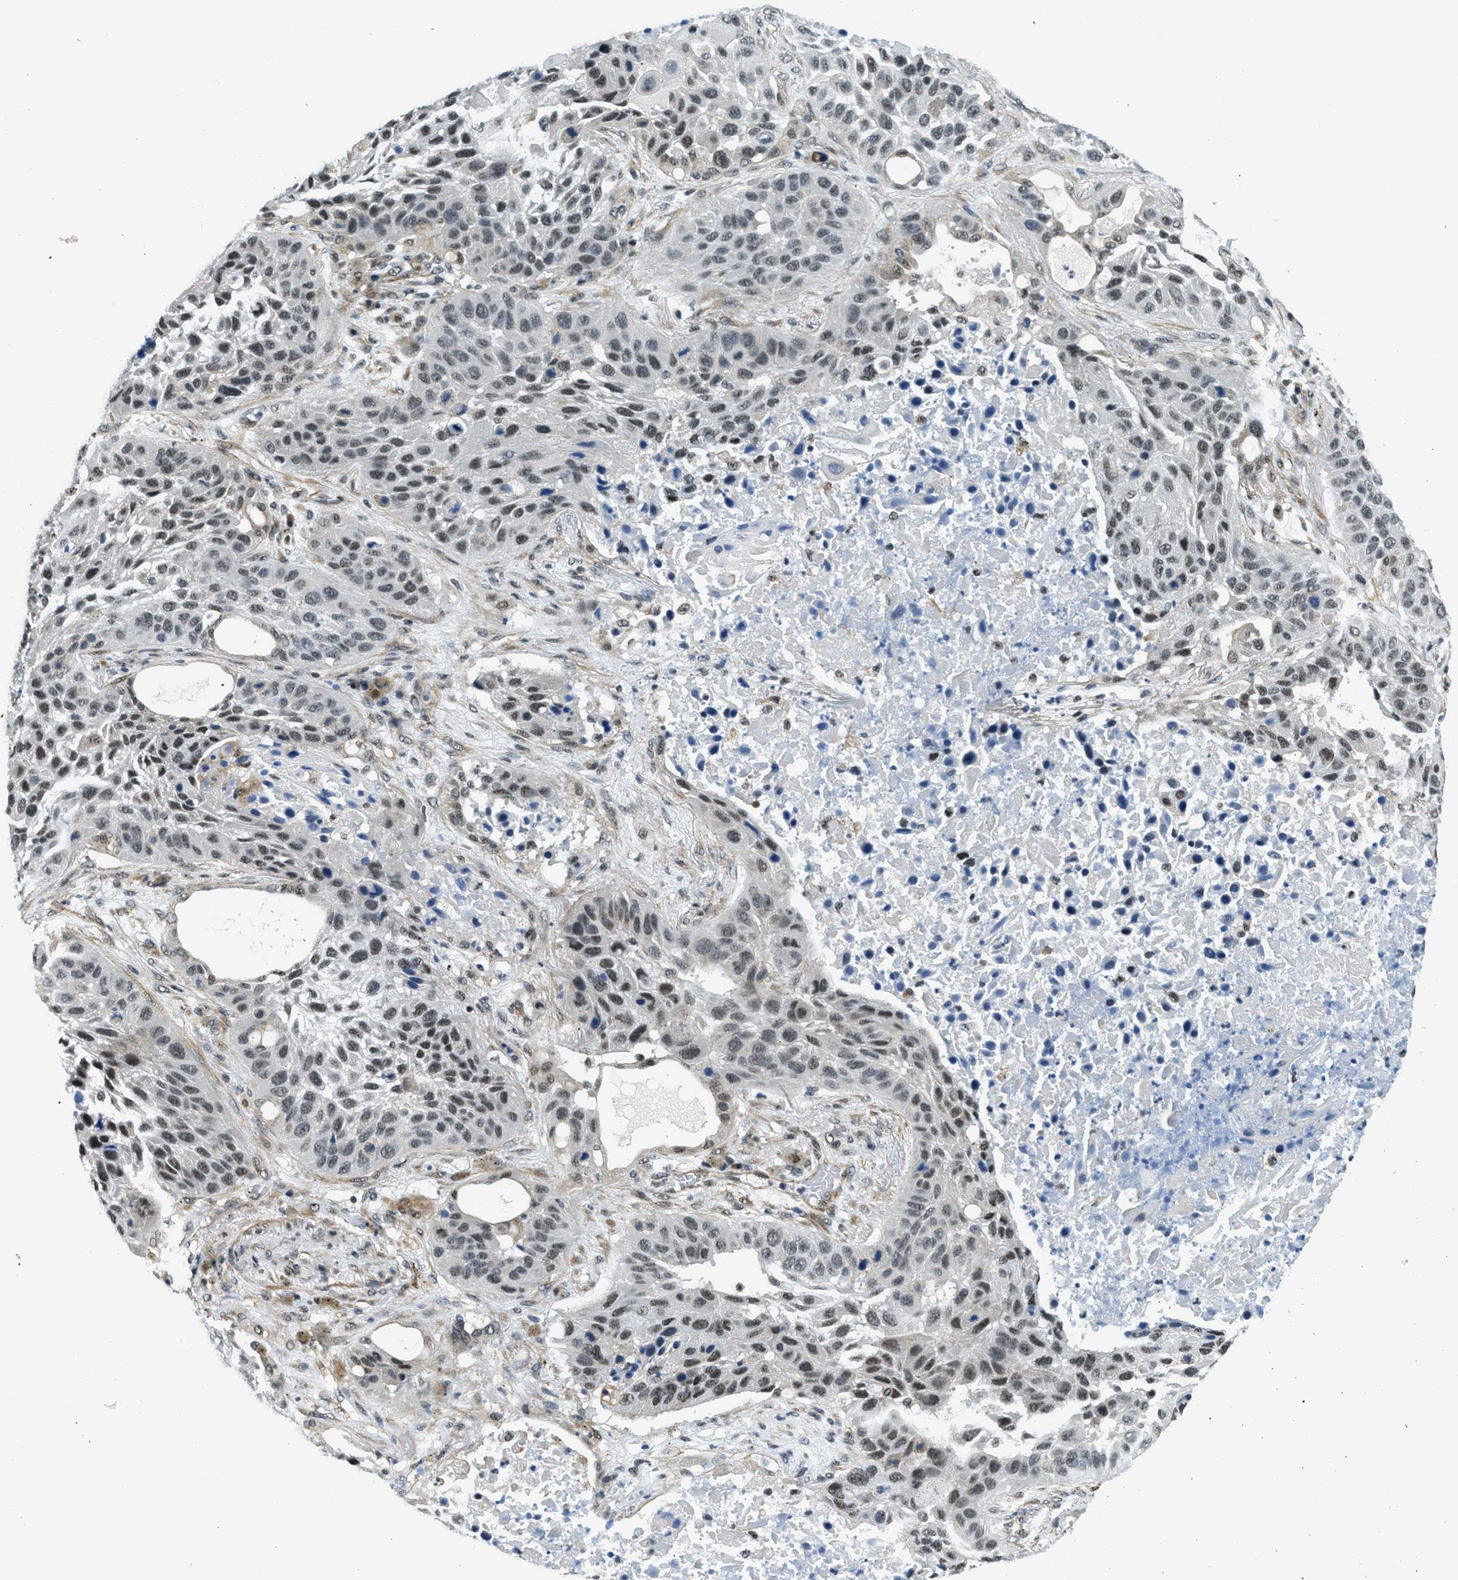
{"staining": {"intensity": "moderate", "quantity": ">75%", "location": "nuclear"}, "tissue": "lung cancer", "cell_type": "Tumor cells", "image_type": "cancer", "snomed": [{"axis": "morphology", "description": "Squamous cell carcinoma, NOS"}, {"axis": "topography", "description": "Lung"}], "caption": "Immunohistochemistry (IHC) image of neoplastic tissue: human lung cancer stained using immunohistochemistry (IHC) displays medium levels of moderate protein expression localized specifically in the nuclear of tumor cells, appearing as a nuclear brown color.", "gene": "CFAP36", "patient": {"sex": "male", "age": 57}}